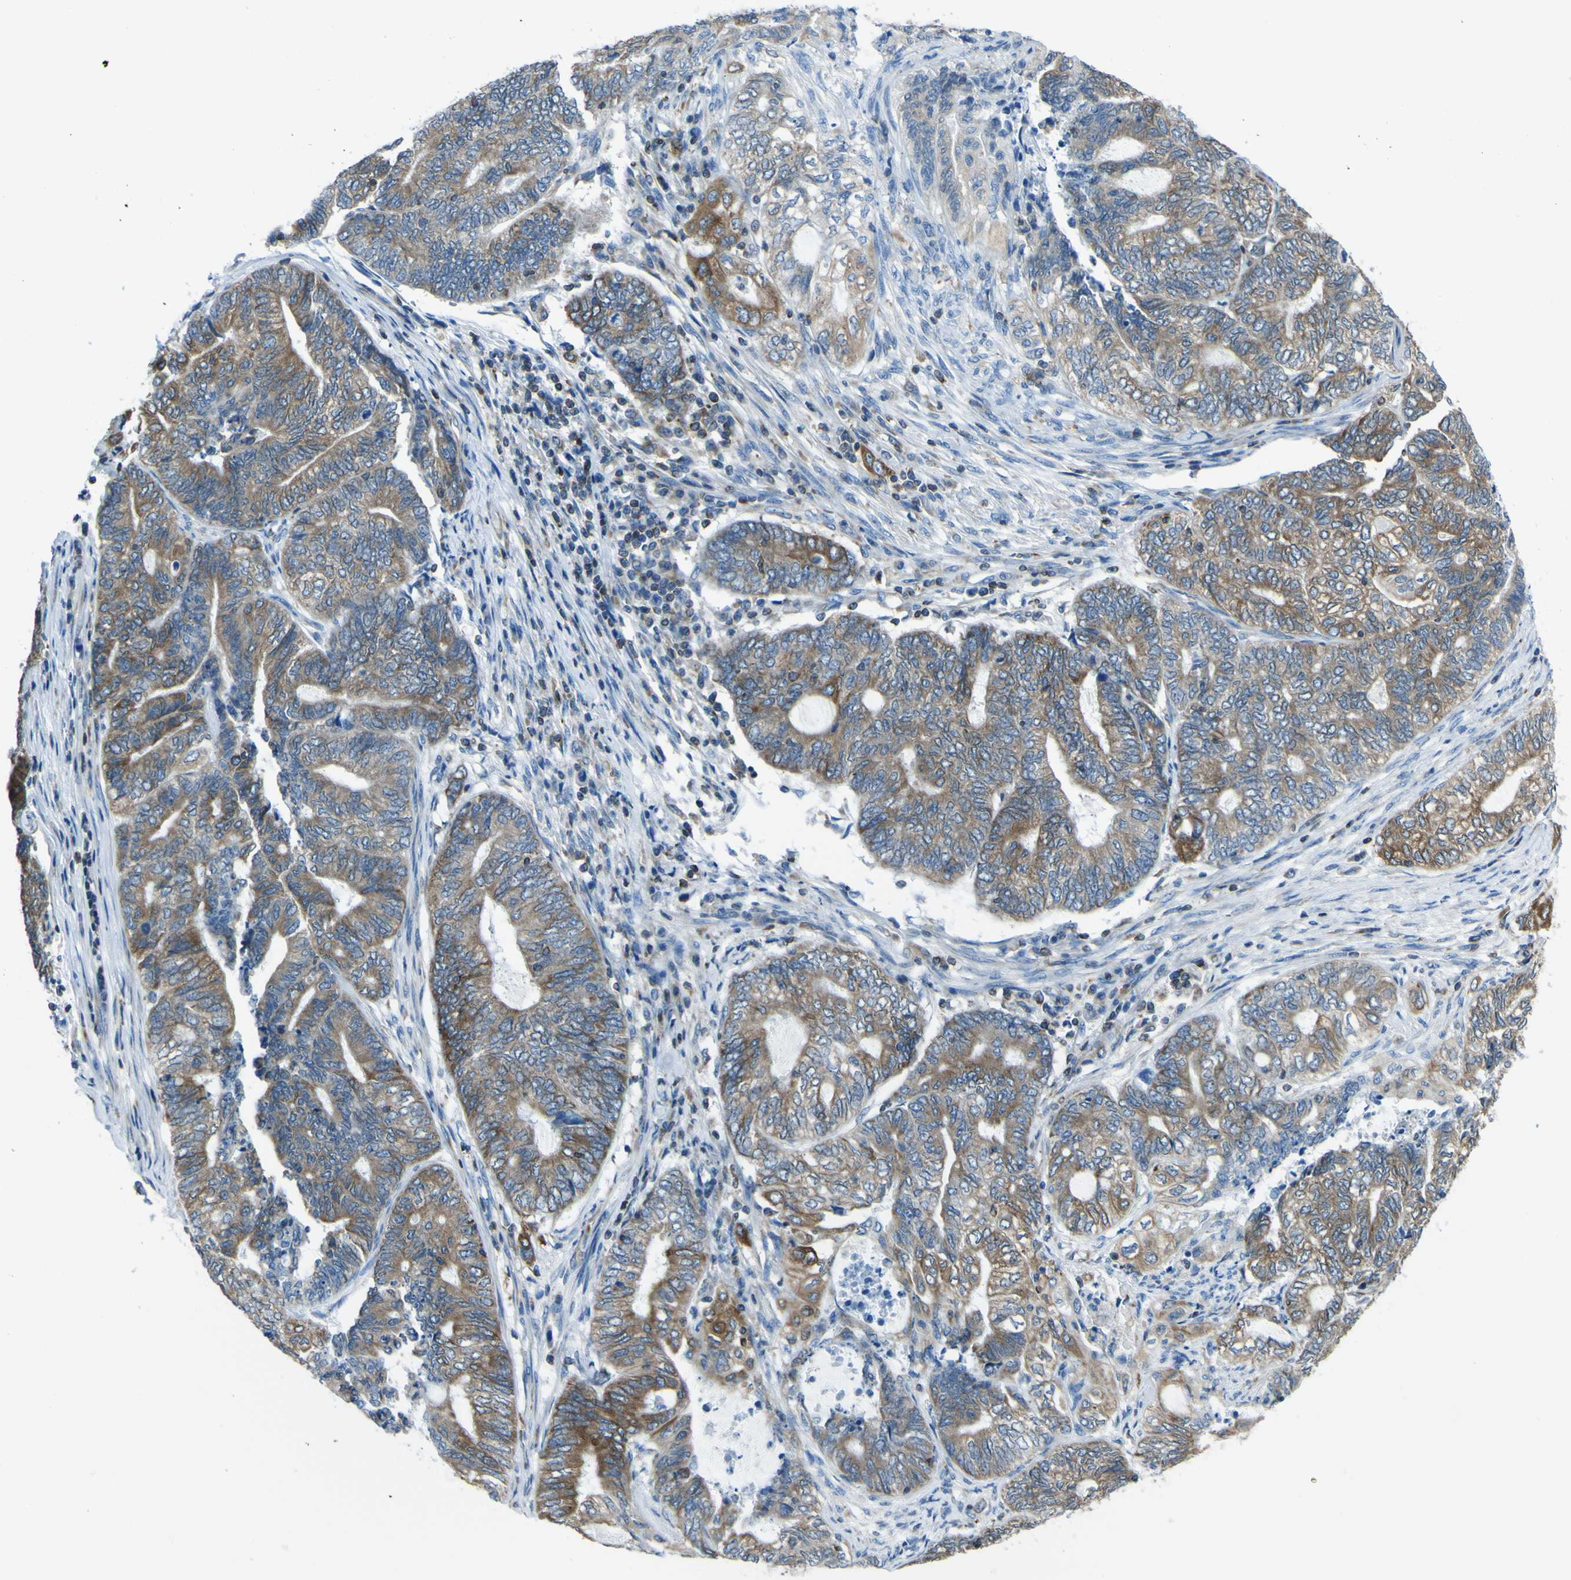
{"staining": {"intensity": "moderate", "quantity": ">75%", "location": "cytoplasmic/membranous"}, "tissue": "endometrial cancer", "cell_type": "Tumor cells", "image_type": "cancer", "snomed": [{"axis": "morphology", "description": "Adenocarcinoma, NOS"}, {"axis": "topography", "description": "Uterus"}, {"axis": "topography", "description": "Endometrium"}], "caption": "IHC photomicrograph of endometrial cancer stained for a protein (brown), which displays medium levels of moderate cytoplasmic/membranous staining in about >75% of tumor cells.", "gene": "STIM1", "patient": {"sex": "female", "age": 70}}